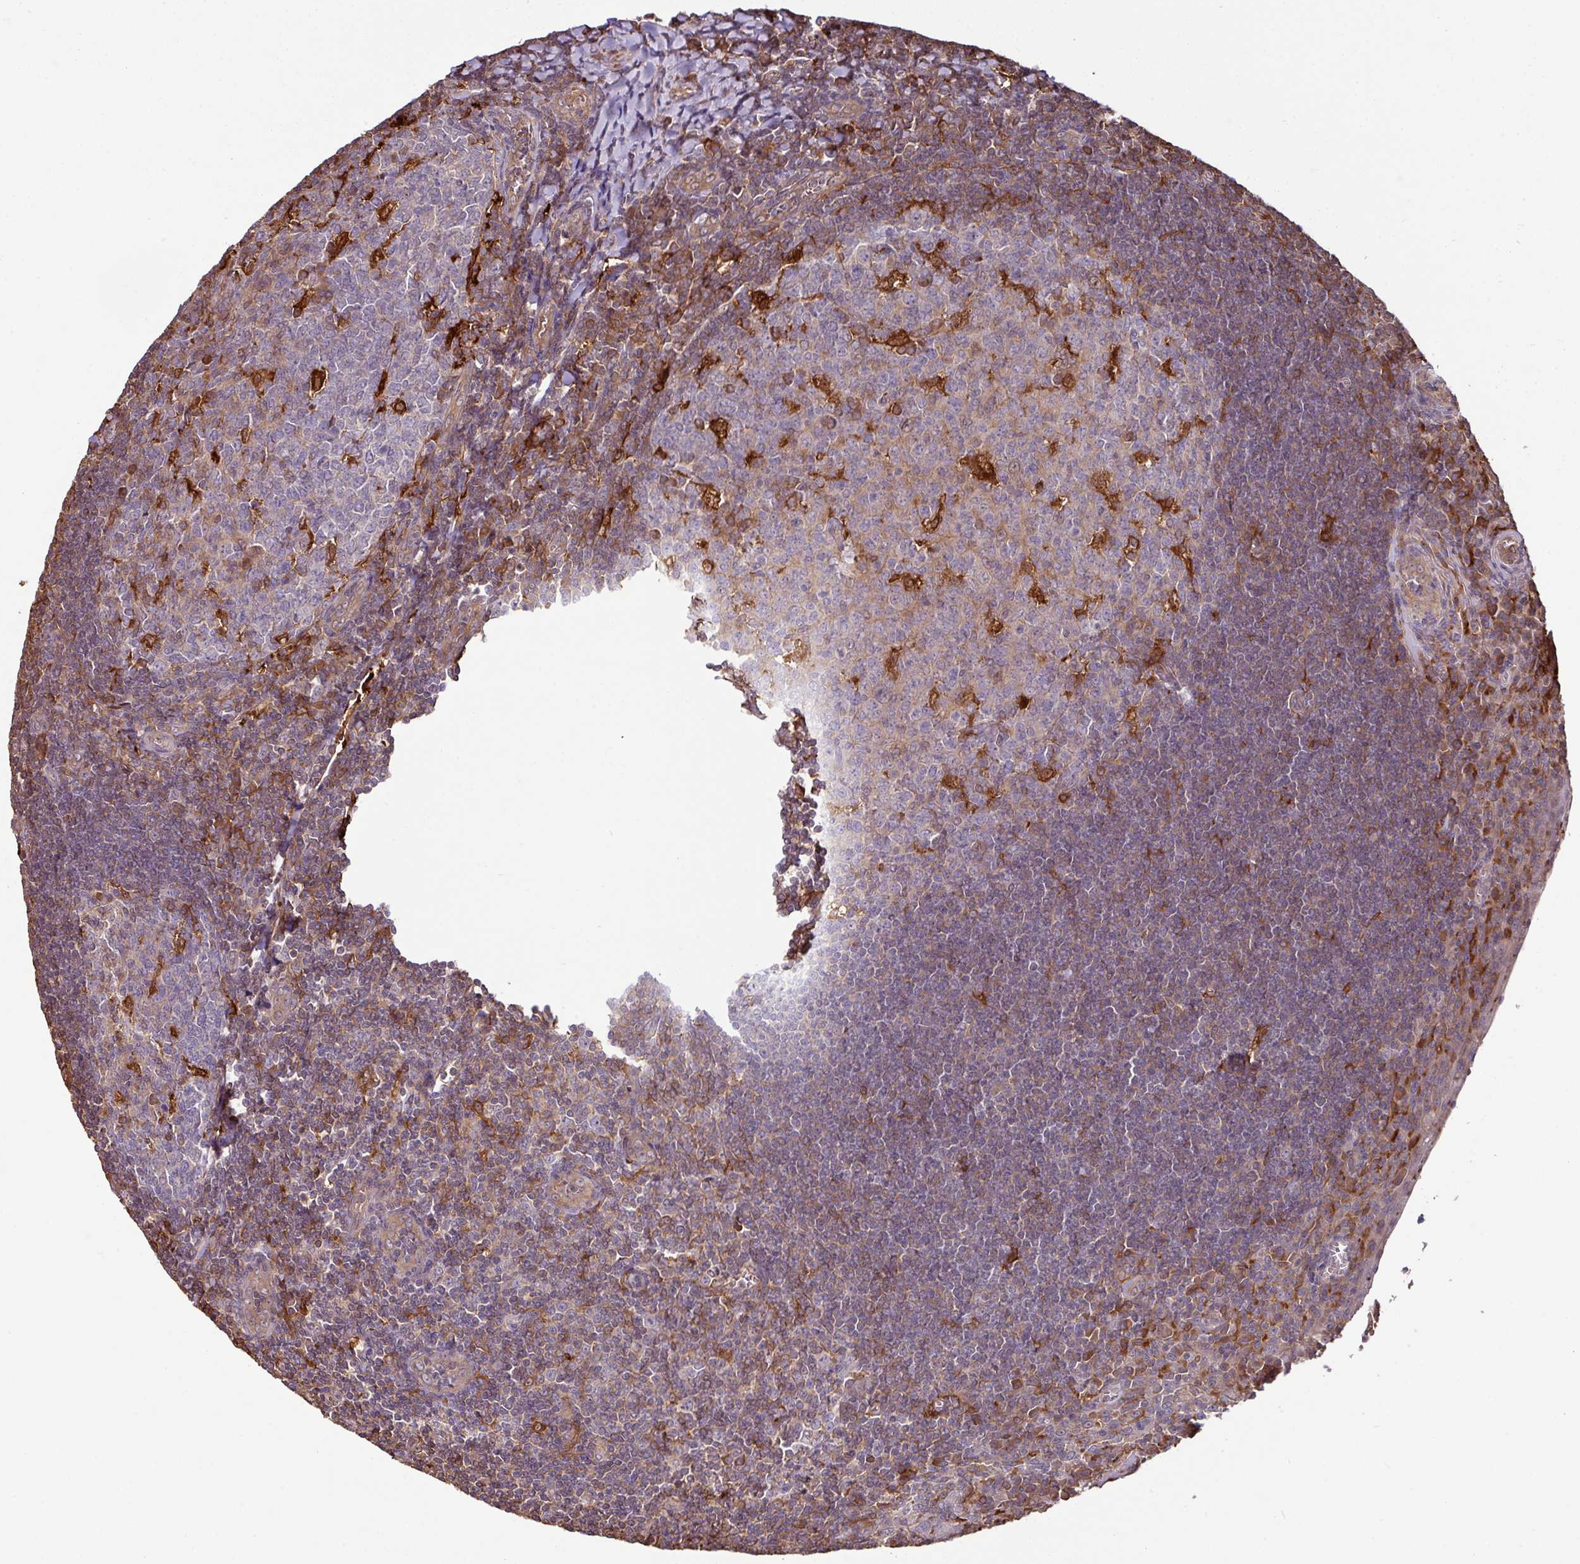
{"staining": {"intensity": "strong", "quantity": "<25%", "location": "cytoplasmic/membranous"}, "tissue": "tonsil", "cell_type": "Germinal center cells", "image_type": "normal", "snomed": [{"axis": "morphology", "description": "Normal tissue, NOS"}, {"axis": "topography", "description": "Tonsil"}], "caption": "Immunohistochemistry (DAB (3,3'-diaminobenzidine)) staining of benign human tonsil displays strong cytoplasmic/membranous protein expression in approximately <25% of germinal center cells.", "gene": "GNPDA1", "patient": {"sex": "male", "age": 27}}